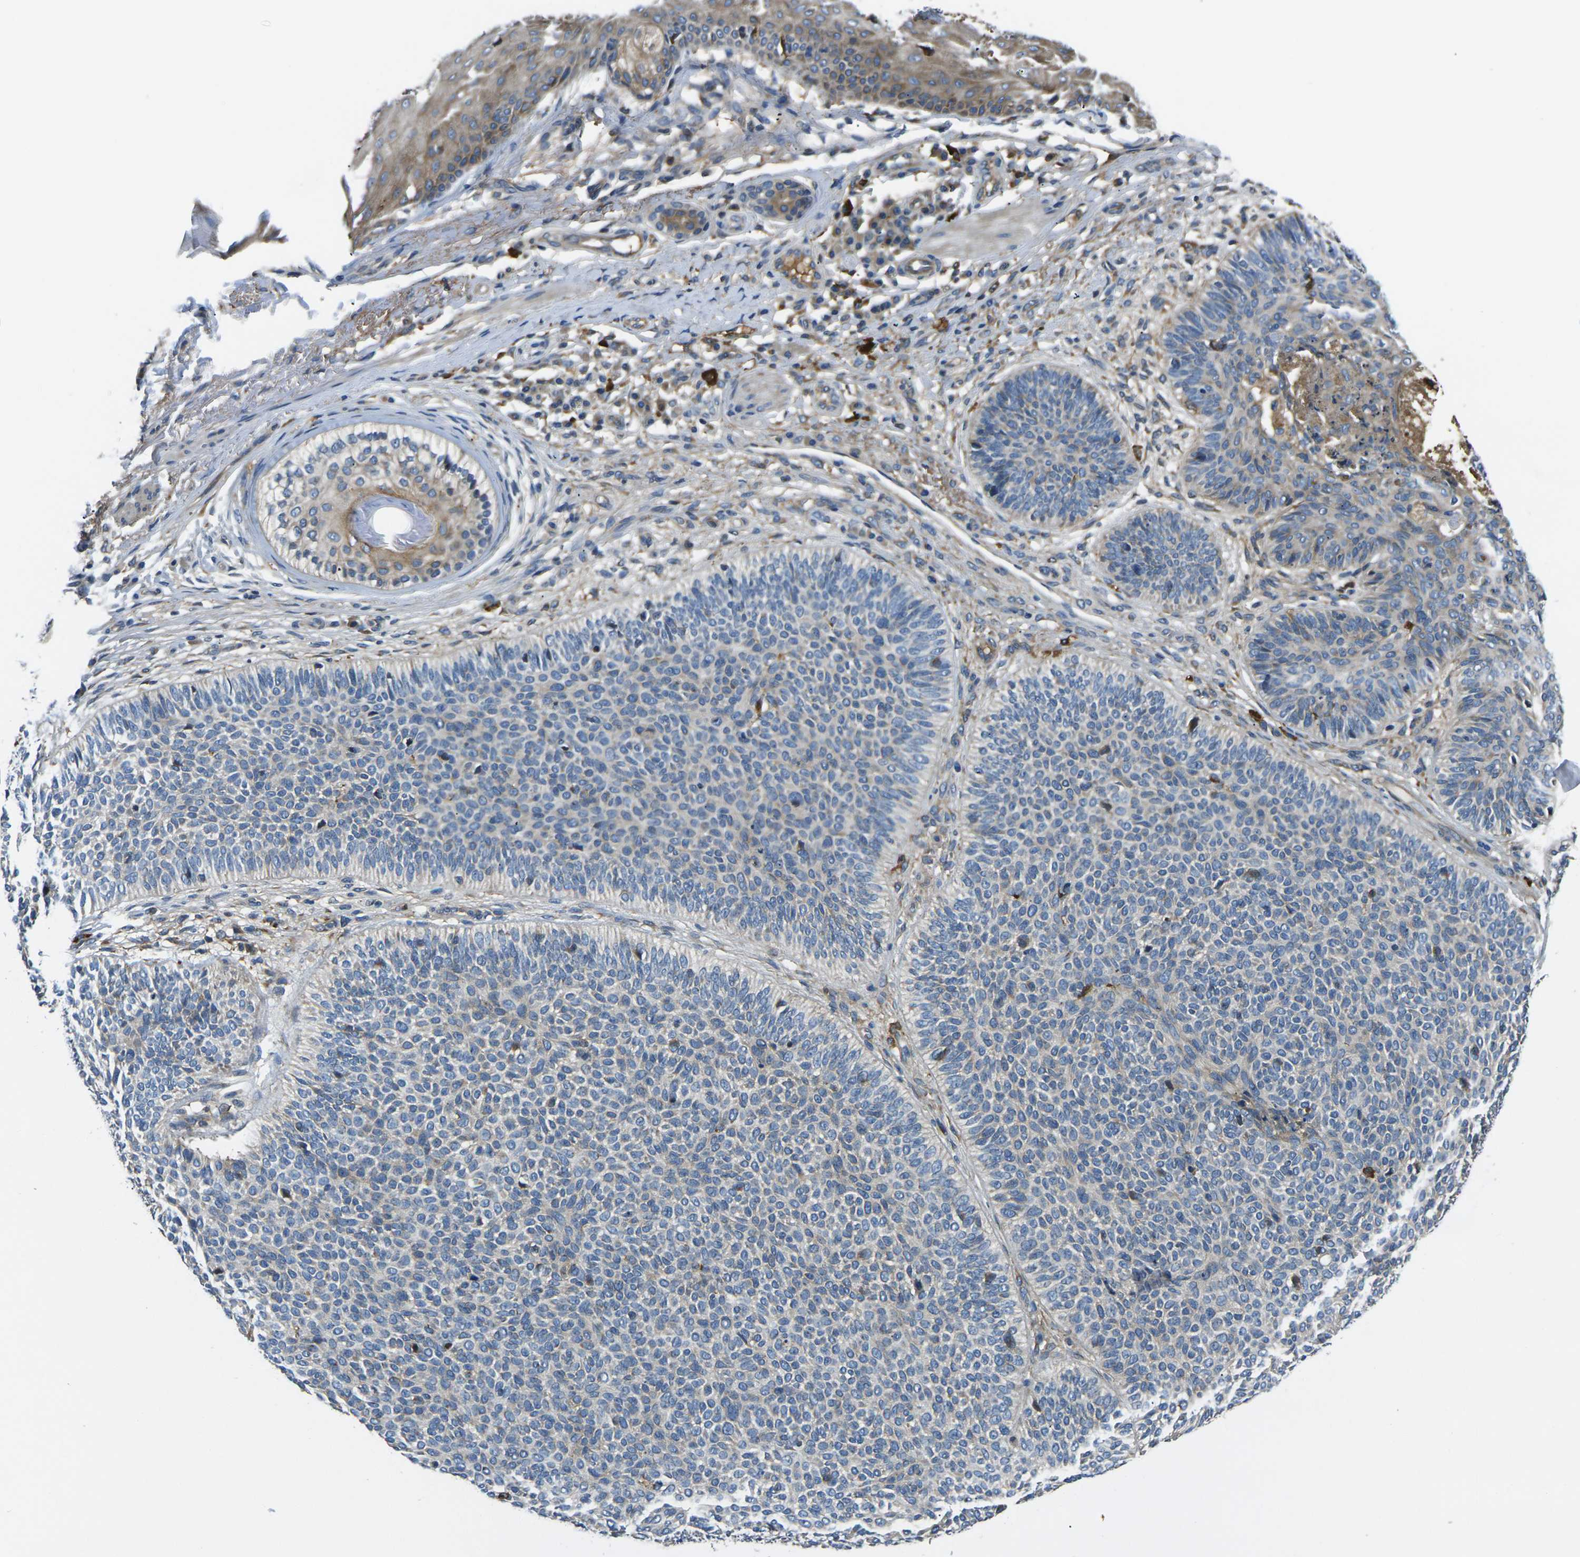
{"staining": {"intensity": "negative", "quantity": "none", "location": "none"}, "tissue": "skin cancer", "cell_type": "Tumor cells", "image_type": "cancer", "snomed": [{"axis": "morphology", "description": "Normal tissue, NOS"}, {"axis": "morphology", "description": "Basal cell carcinoma"}, {"axis": "topography", "description": "Skin"}], "caption": "Tumor cells are negative for brown protein staining in skin cancer (basal cell carcinoma).", "gene": "RAB1B", "patient": {"sex": "male", "age": 52}}